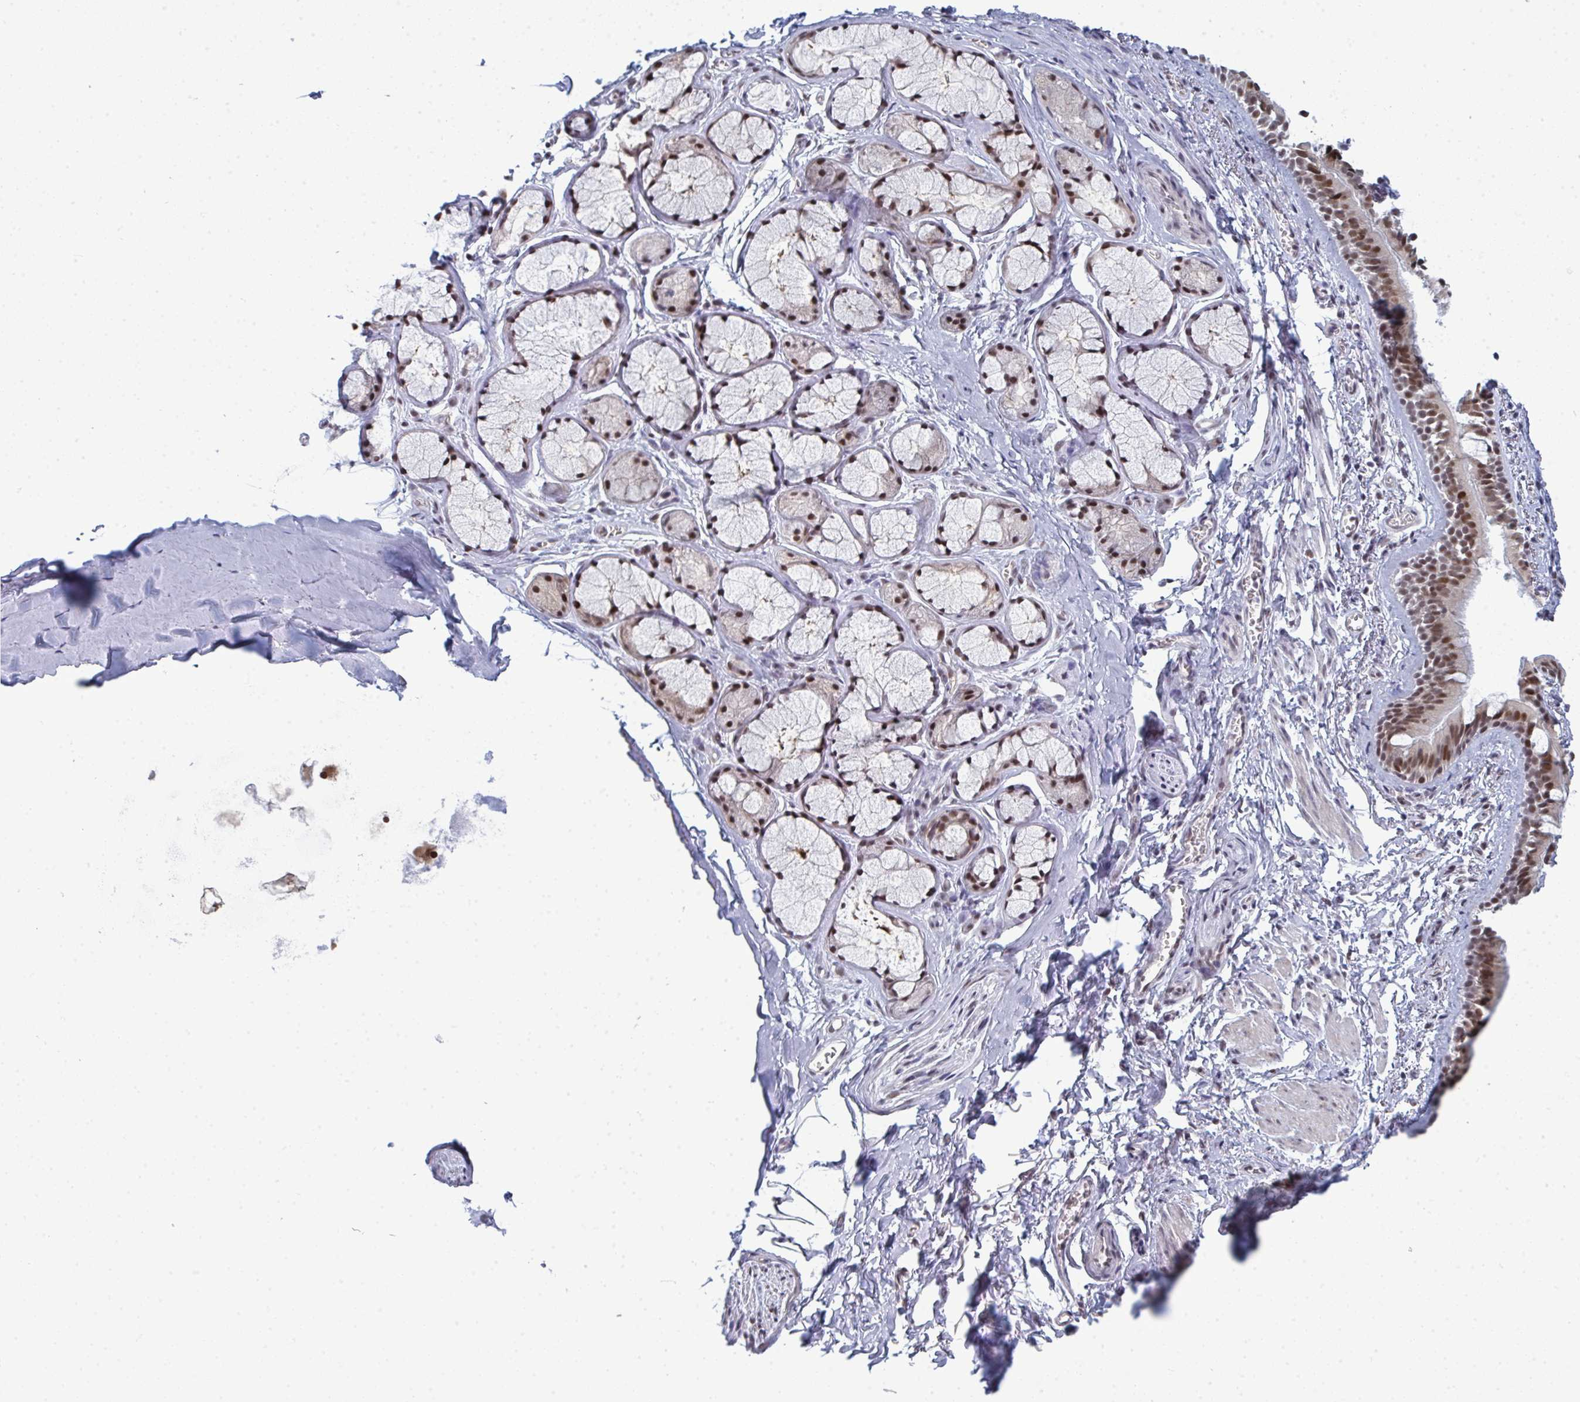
{"staining": {"intensity": "moderate", "quantity": ">75%", "location": "nuclear"}, "tissue": "bronchus", "cell_type": "Respiratory epithelial cells", "image_type": "normal", "snomed": [{"axis": "morphology", "description": "Normal tissue, NOS"}, {"axis": "topography", "description": "Cartilage tissue"}, {"axis": "topography", "description": "Bronchus"}, {"axis": "topography", "description": "Peripheral nerve tissue"}], "caption": "DAB immunohistochemical staining of normal bronchus shows moderate nuclear protein staining in approximately >75% of respiratory epithelial cells. The staining was performed using DAB (3,3'-diaminobenzidine), with brown indicating positive protein expression. Nuclei are stained blue with hematoxylin.", "gene": "ATF1", "patient": {"sex": "female", "age": 59}}